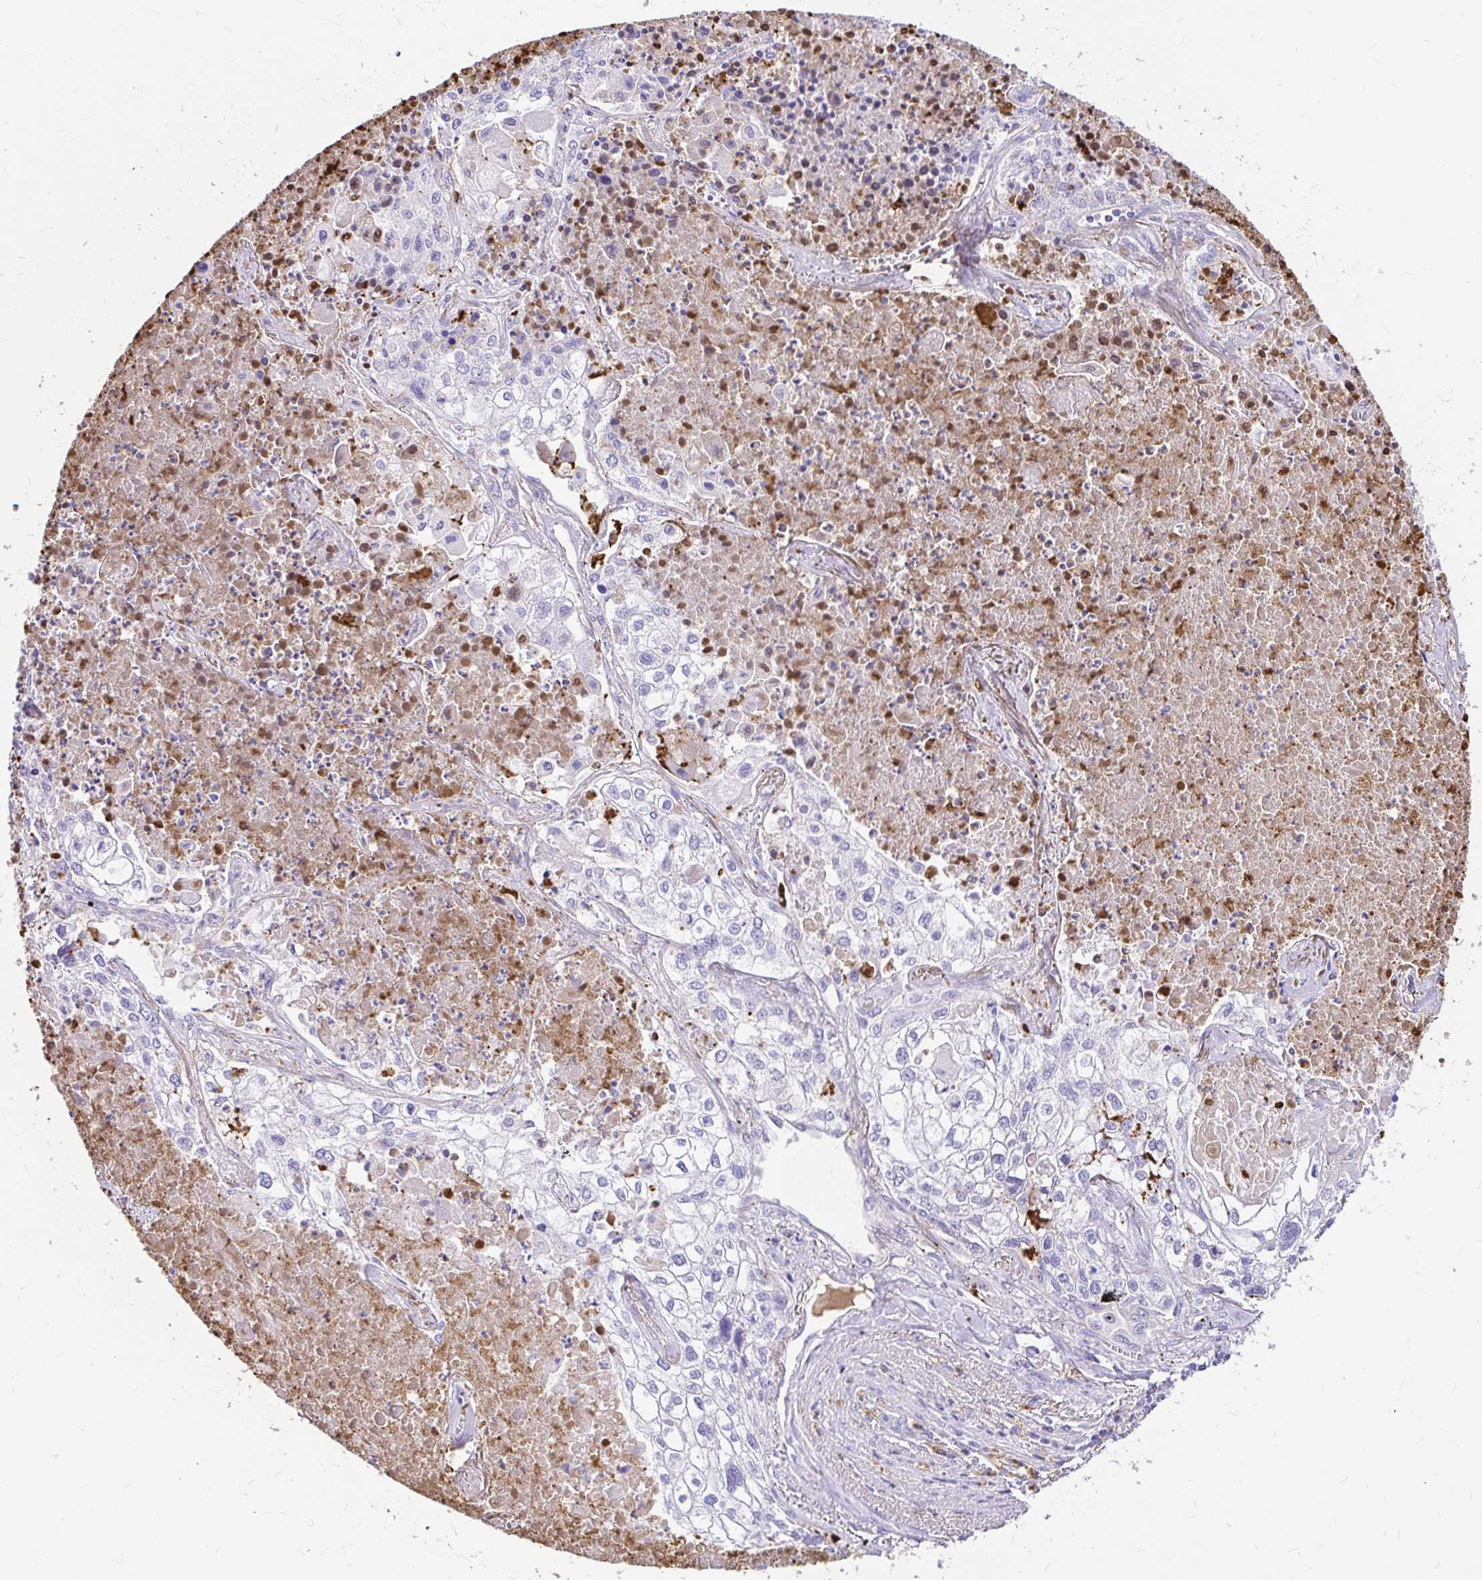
{"staining": {"intensity": "negative", "quantity": "none", "location": "none"}, "tissue": "lung cancer", "cell_type": "Tumor cells", "image_type": "cancer", "snomed": [{"axis": "morphology", "description": "Squamous cell carcinoma, NOS"}, {"axis": "topography", "description": "Lung"}], "caption": "The immunohistochemistry micrograph has no significant staining in tumor cells of squamous cell carcinoma (lung) tissue. The staining is performed using DAB (3,3'-diaminobenzidine) brown chromogen with nuclei counter-stained in using hematoxylin.", "gene": "CLEC1B", "patient": {"sex": "male", "age": 74}}